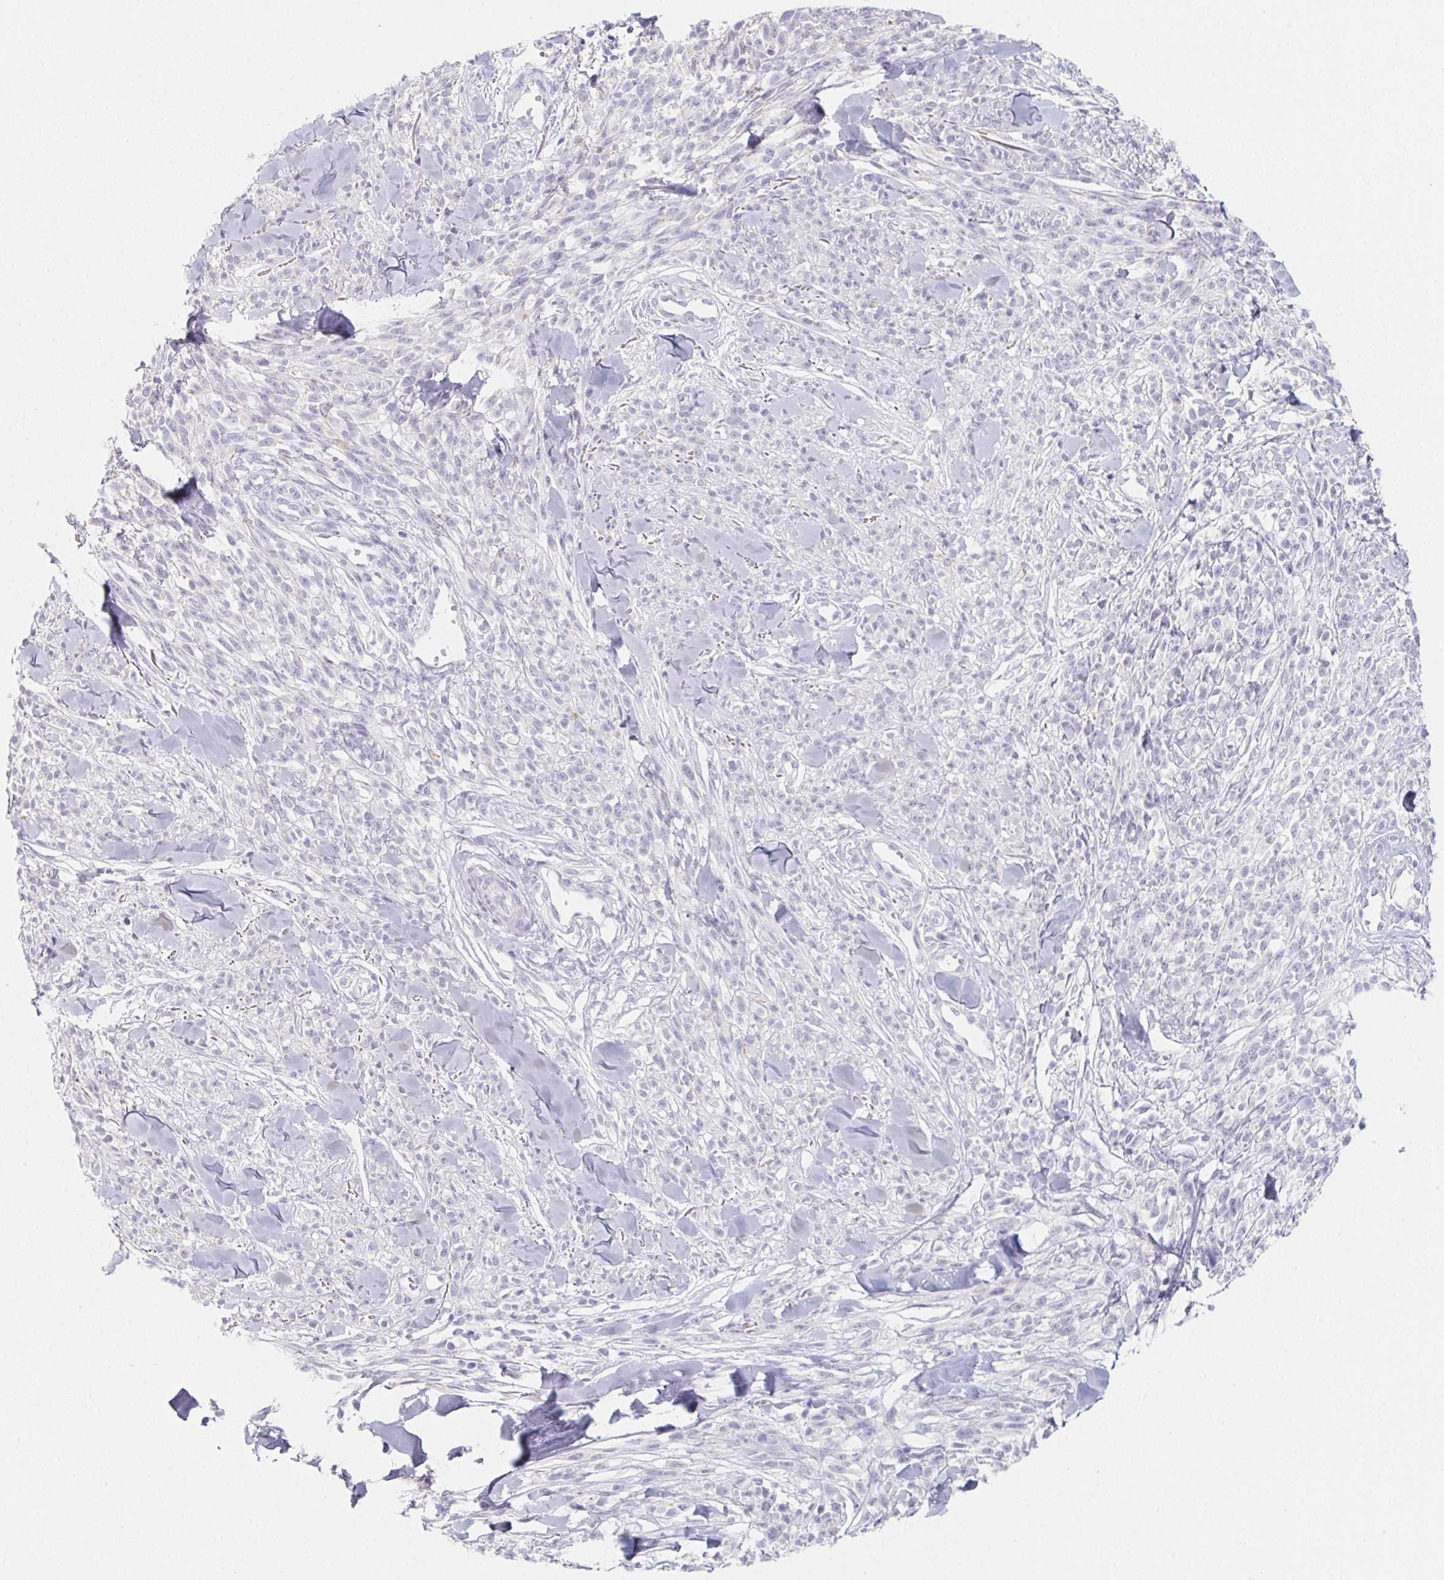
{"staining": {"intensity": "negative", "quantity": "none", "location": "none"}, "tissue": "melanoma", "cell_type": "Tumor cells", "image_type": "cancer", "snomed": [{"axis": "morphology", "description": "Malignant melanoma, NOS"}, {"axis": "topography", "description": "Skin"}, {"axis": "topography", "description": "Skin of trunk"}], "caption": "Immunohistochemical staining of human melanoma shows no significant positivity in tumor cells. (DAB IHC visualized using brightfield microscopy, high magnification).", "gene": "GLIPR1L1", "patient": {"sex": "male", "age": 74}}